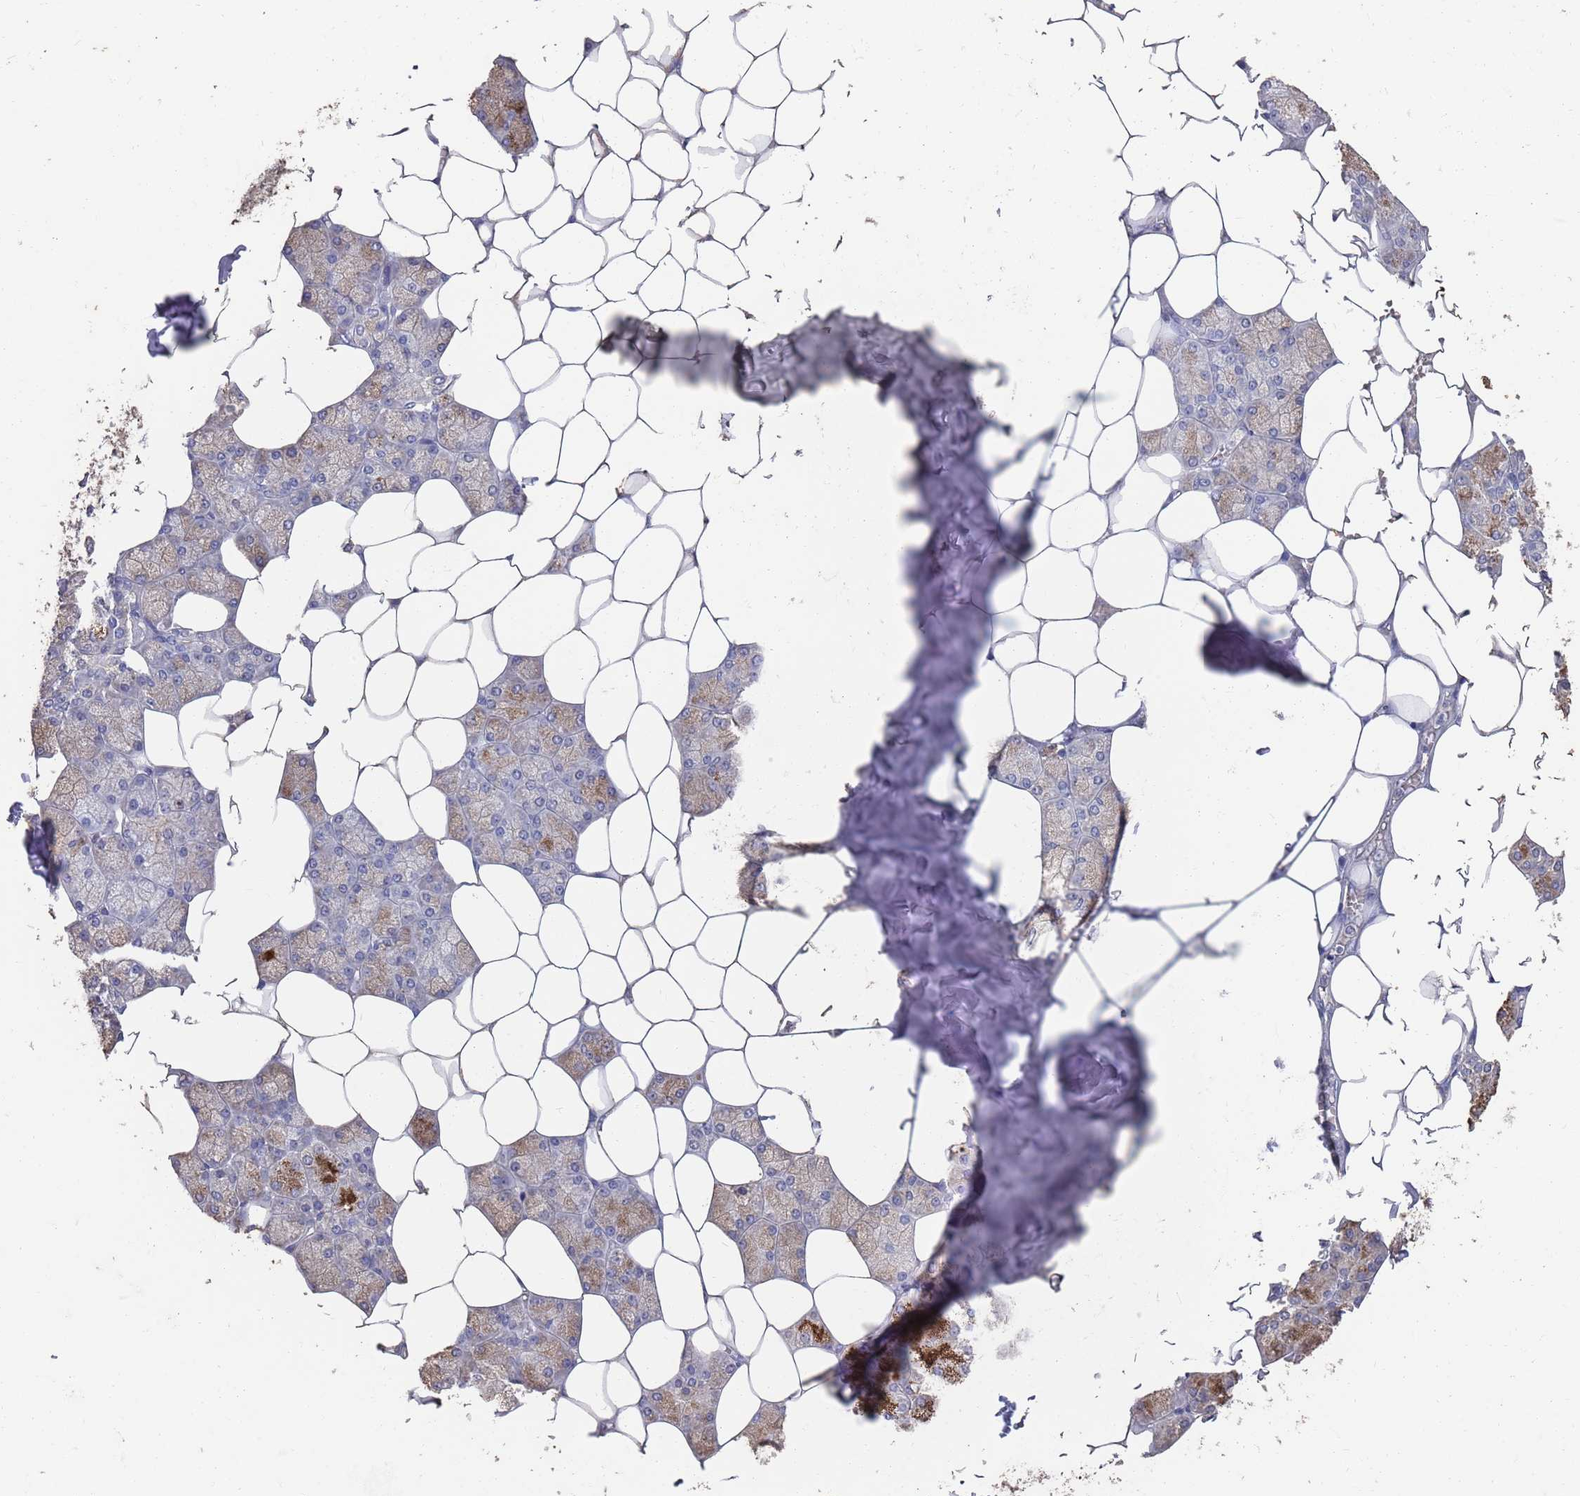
{"staining": {"intensity": "strong", "quantity": "<25%", "location": "cytoplasmic/membranous"}, "tissue": "salivary gland", "cell_type": "Glandular cells", "image_type": "normal", "snomed": [{"axis": "morphology", "description": "Normal tissue, NOS"}, {"axis": "topography", "description": "Salivary gland"}], "caption": "Strong cytoplasmic/membranous staining is present in approximately <25% of glandular cells in unremarkable salivary gland.", "gene": "BTBD18", "patient": {"sex": "male", "age": 62}}